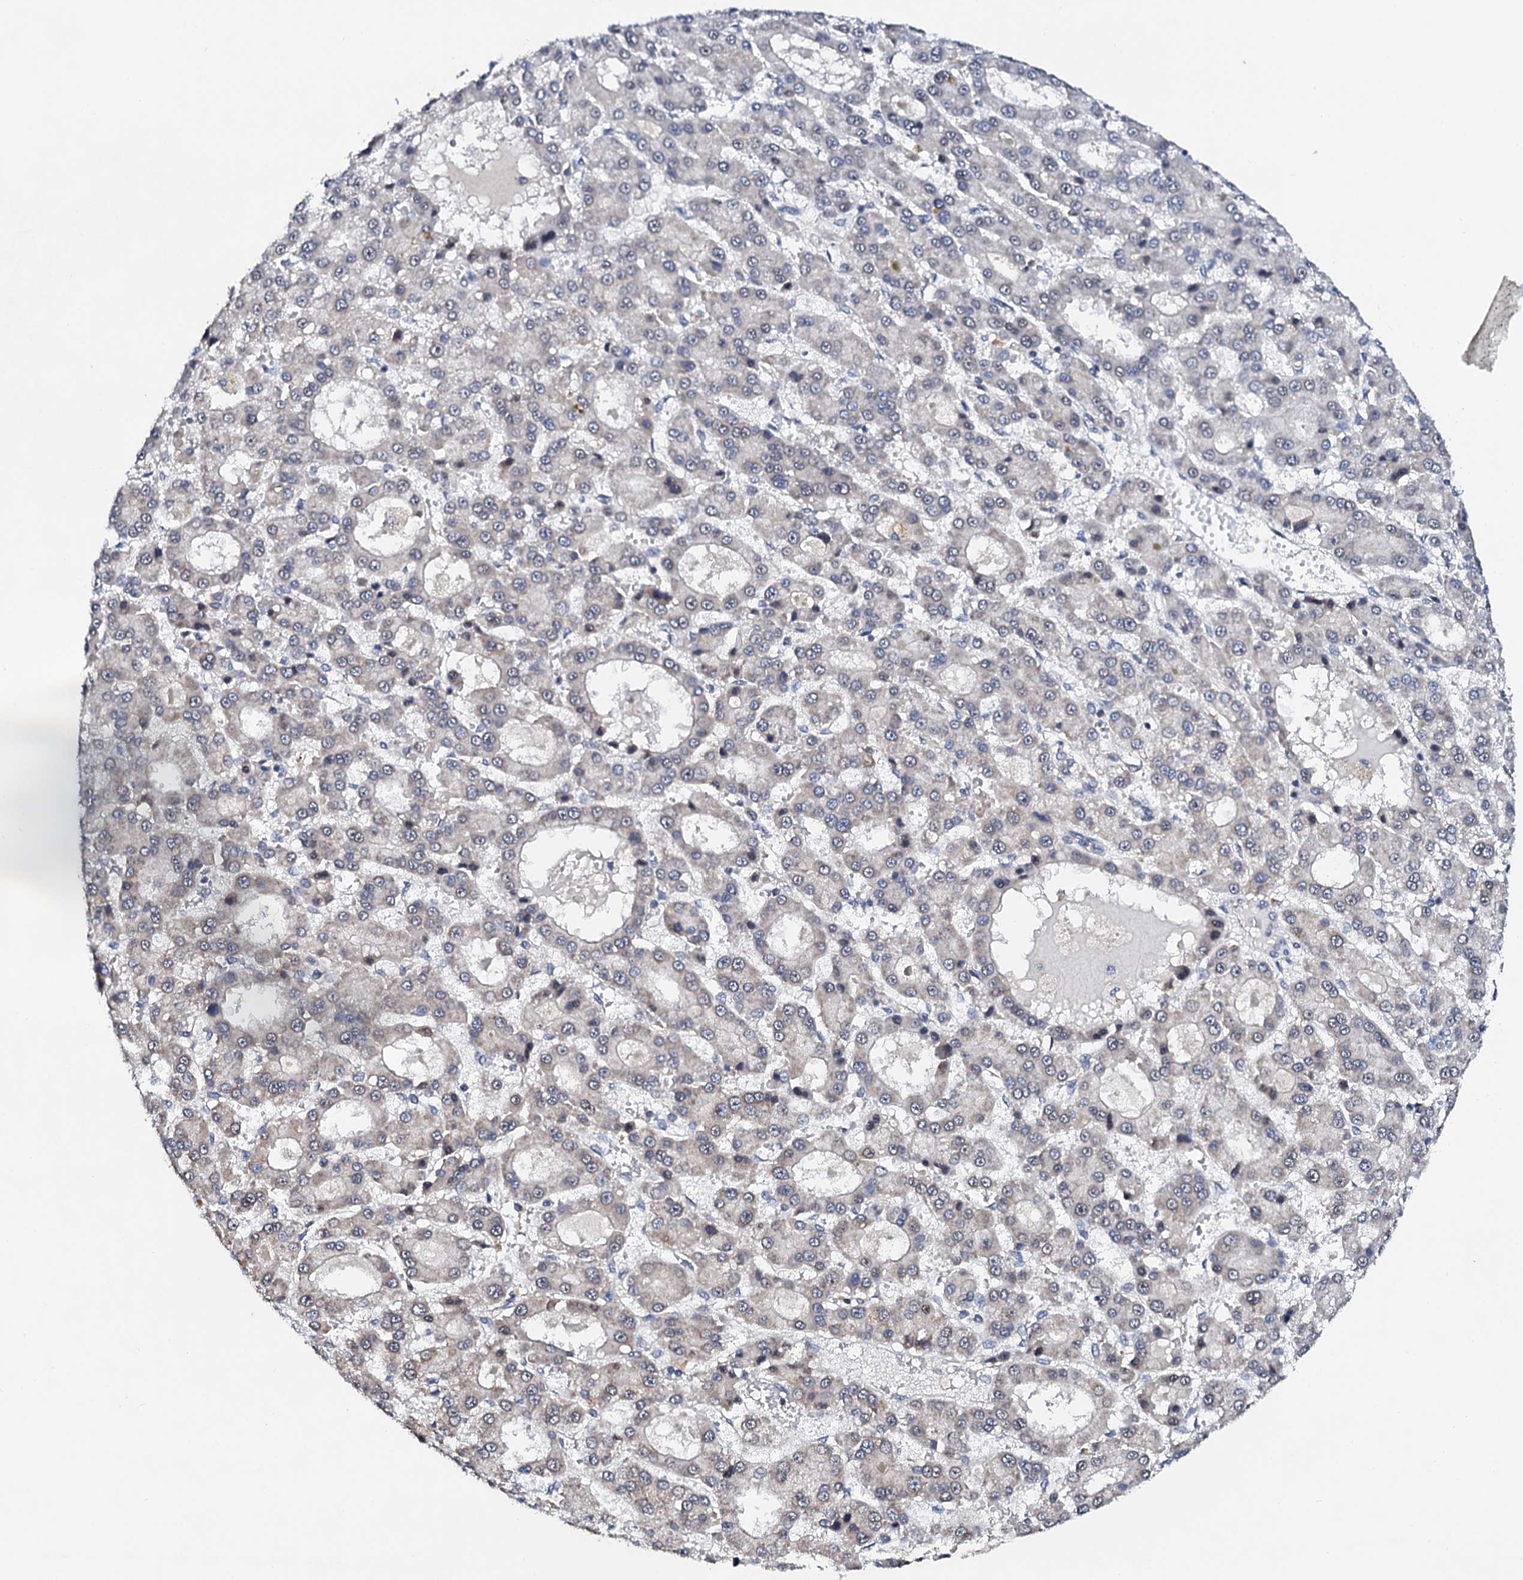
{"staining": {"intensity": "weak", "quantity": "<25%", "location": "cytoplasmic/membranous"}, "tissue": "liver cancer", "cell_type": "Tumor cells", "image_type": "cancer", "snomed": [{"axis": "morphology", "description": "Carcinoma, Hepatocellular, NOS"}, {"axis": "topography", "description": "Liver"}], "caption": "Liver cancer (hepatocellular carcinoma) was stained to show a protein in brown. There is no significant positivity in tumor cells. Nuclei are stained in blue.", "gene": "NUP58", "patient": {"sex": "male", "age": 70}}